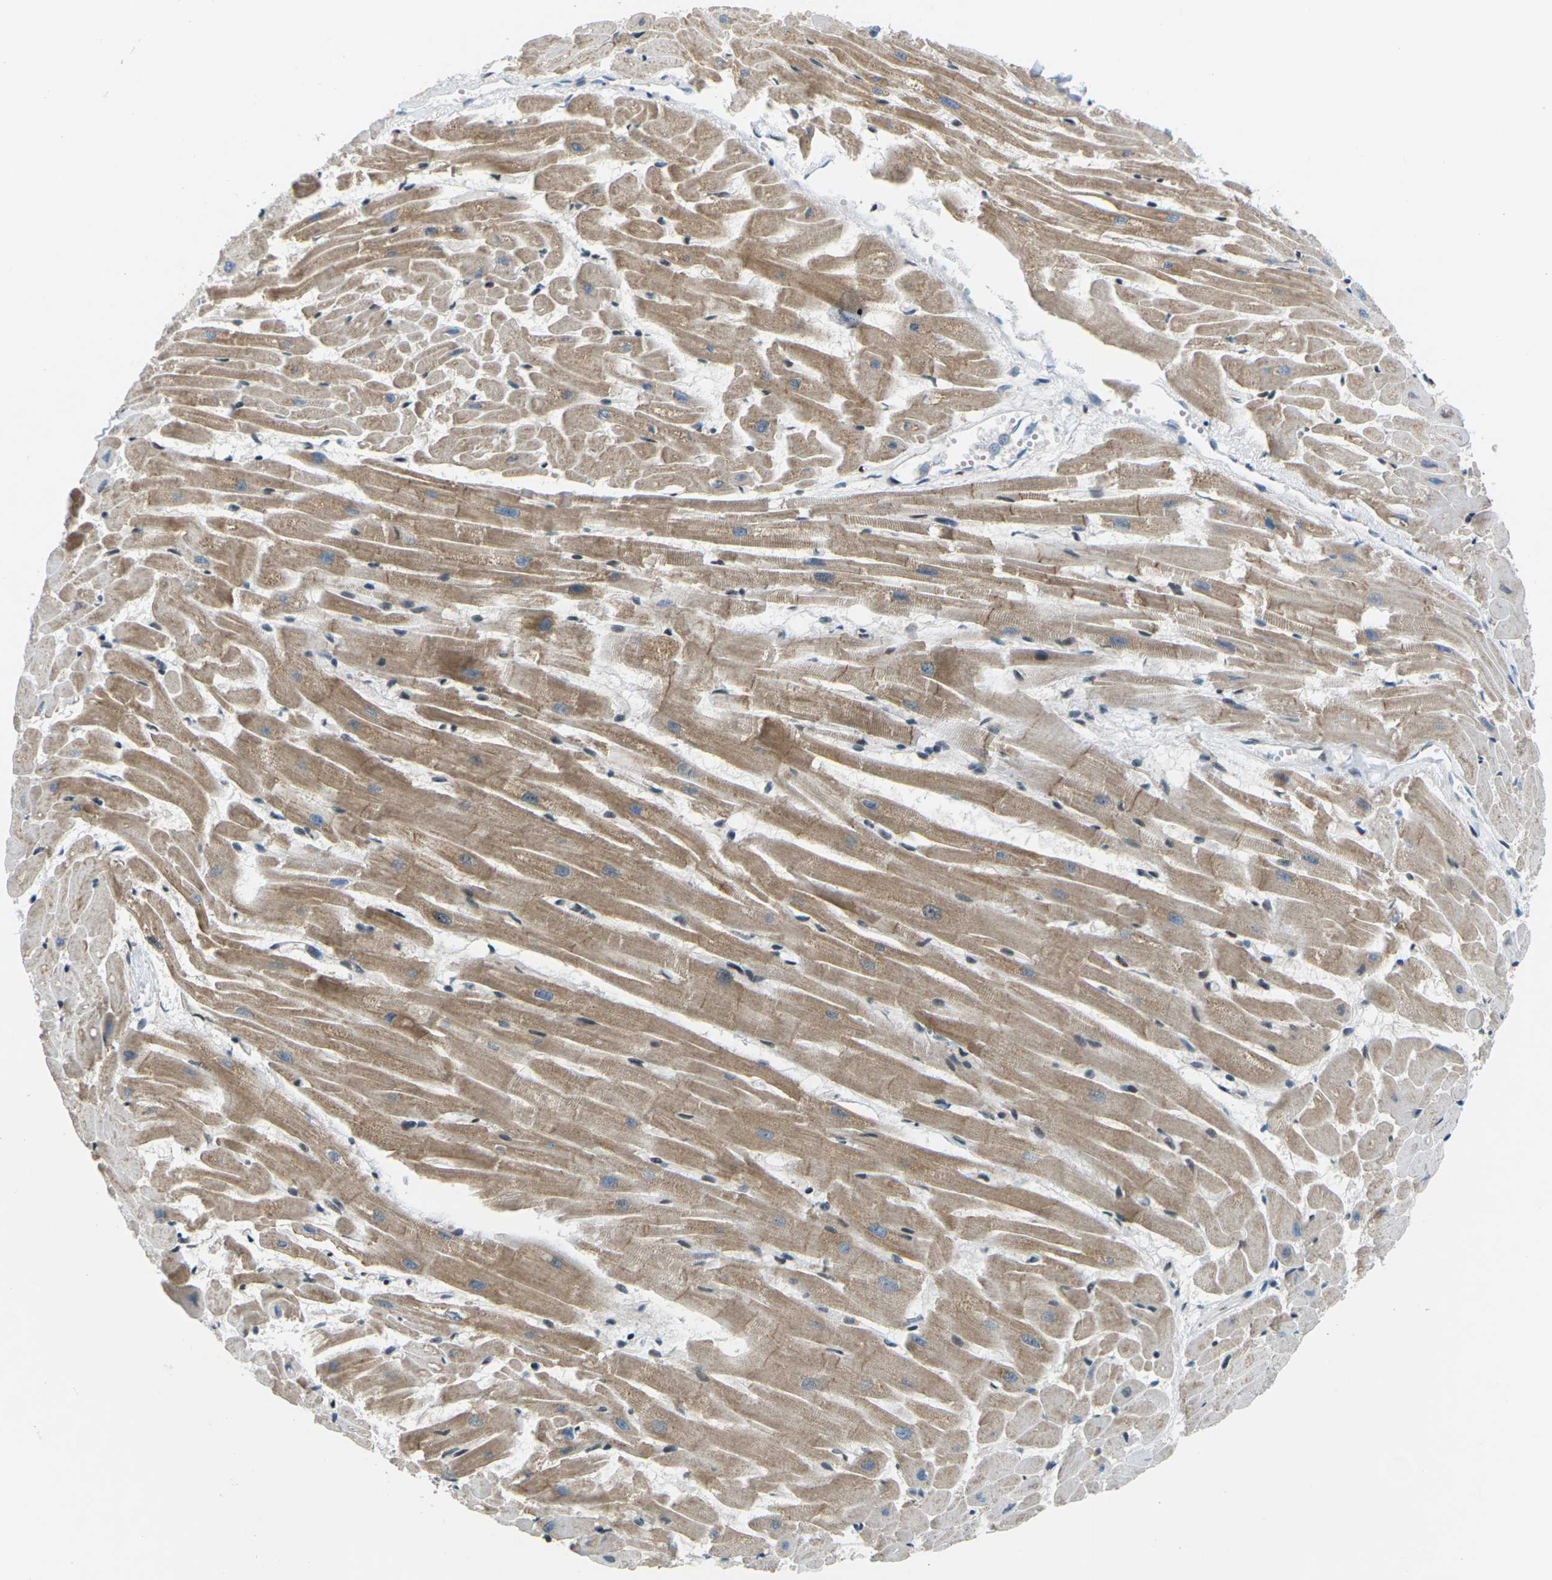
{"staining": {"intensity": "moderate", "quantity": ">75%", "location": "cytoplasmic/membranous"}, "tissue": "heart muscle", "cell_type": "Cardiomyocytes", "image_type": "normal", "snomed": [{"axis": "morphology", "description": "Normal tissue, NOS"}, {"axis": "topography", "description": "Heart"}], "caption": "Immunohistochemistry (IHC) of normal heart muscle shows medium levels of moderate cytoplasmic/membranous positivity in about >75% of cardiomyocytes.", "gene": "UBE2S", "patient": {"sex": "female", "age": 19}}